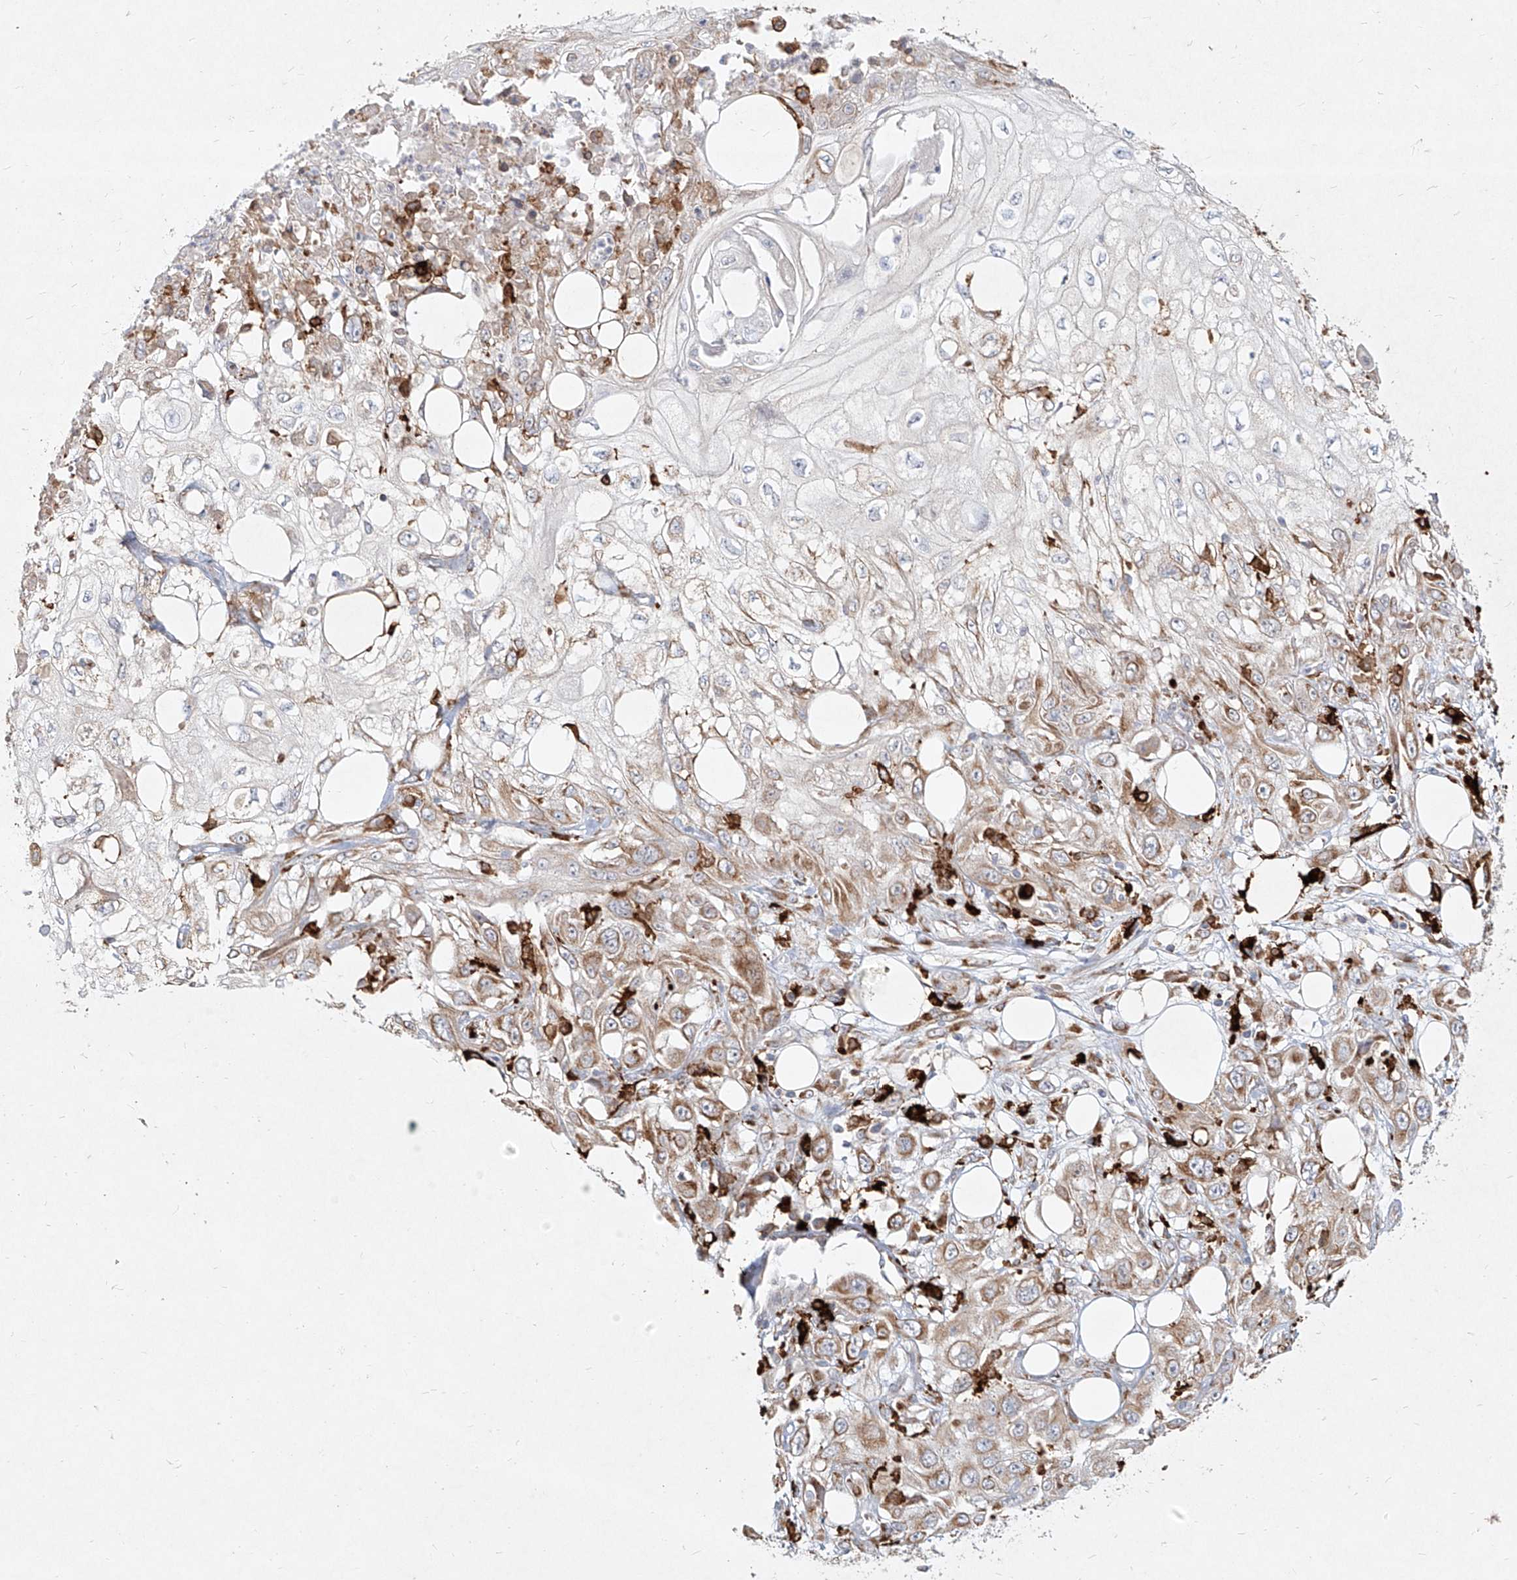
{"staining": {"intensity": "moderate", "quantity": "25%-75%", "location": "cytoplasmic/membranous"}, "tissue": "skin cancer", "cell_type": "Tumor cells", "image_type": "cancer", "snomed": [{"axis": "morphology", "description": "Squamous cell carcinoma, NOS"}, {"axis": "topography", "description": "Skin"}], "caption": "Immunohistochemistry (IHC) micrograph of neoplastic tissue: squamous cell carcinoma (skin) stained using immunohistochemistry displays medium levels of moderate protein expression localized specifically in the cytoplasmic/membranous of tumor cells, appearing as a cytoplasmic/membranous brown color.", "gene": "CD209", "patient": {"sex": "male", "age": 75}}